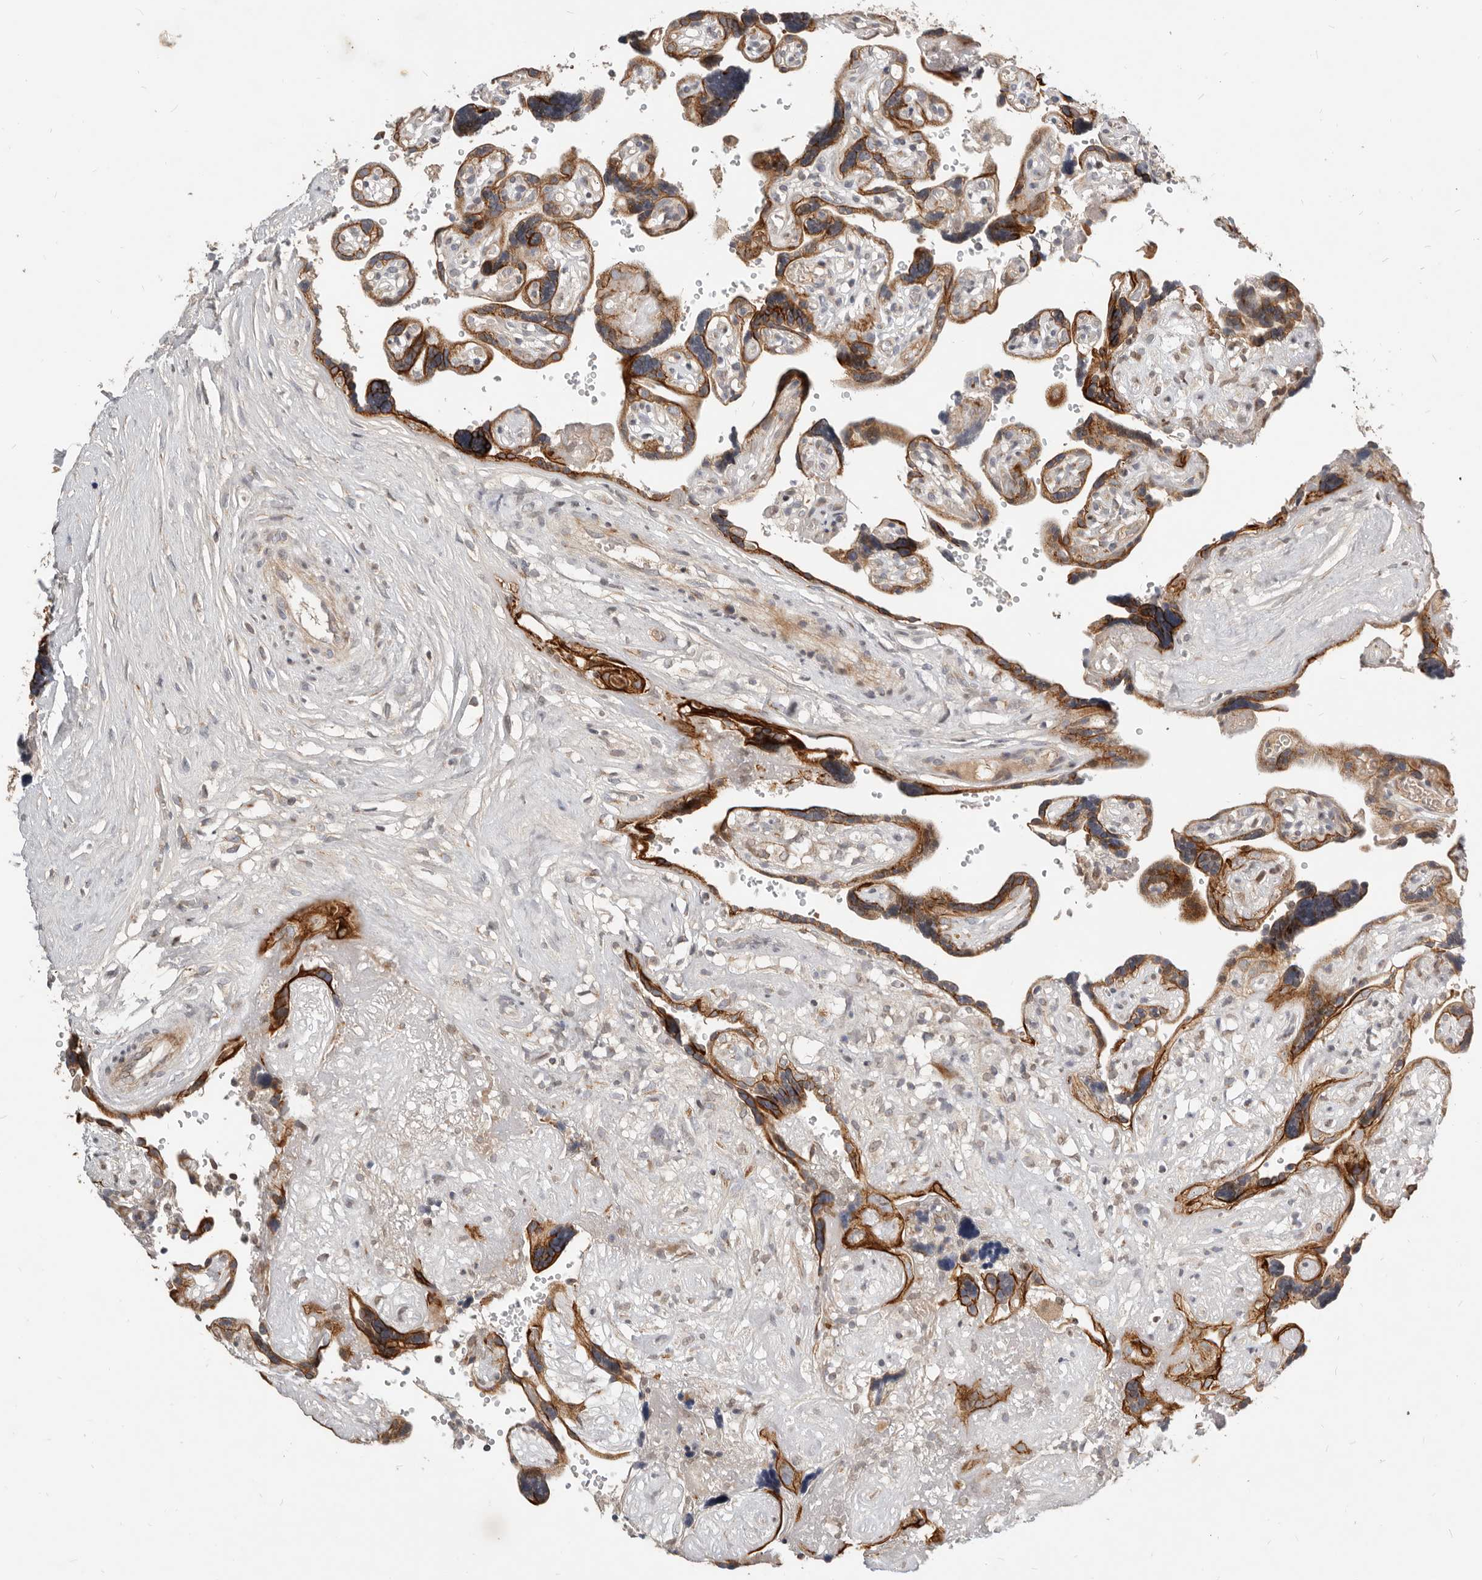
{"staining": {"intensity": "moderate", "quantity": ">75%", "location": "cytoplasmic/membranous"}, "tissue": "placenta", "cell_type": "Decidual cells", "image_type": "normal", "snomed": [{"axis": "morphology", "description": "Normal tissue, NOS"}, {"axis": "topography", "description": "Placenta"}], "caption": "An image showing moderate cytoplasmic/membranous staining in approximately >75% of decidual cells in benign placenta, as visualized by brown immunohistochemical staining.", "gene": "NPY4R2", "patient": {"sex": "female", "age": 30}}